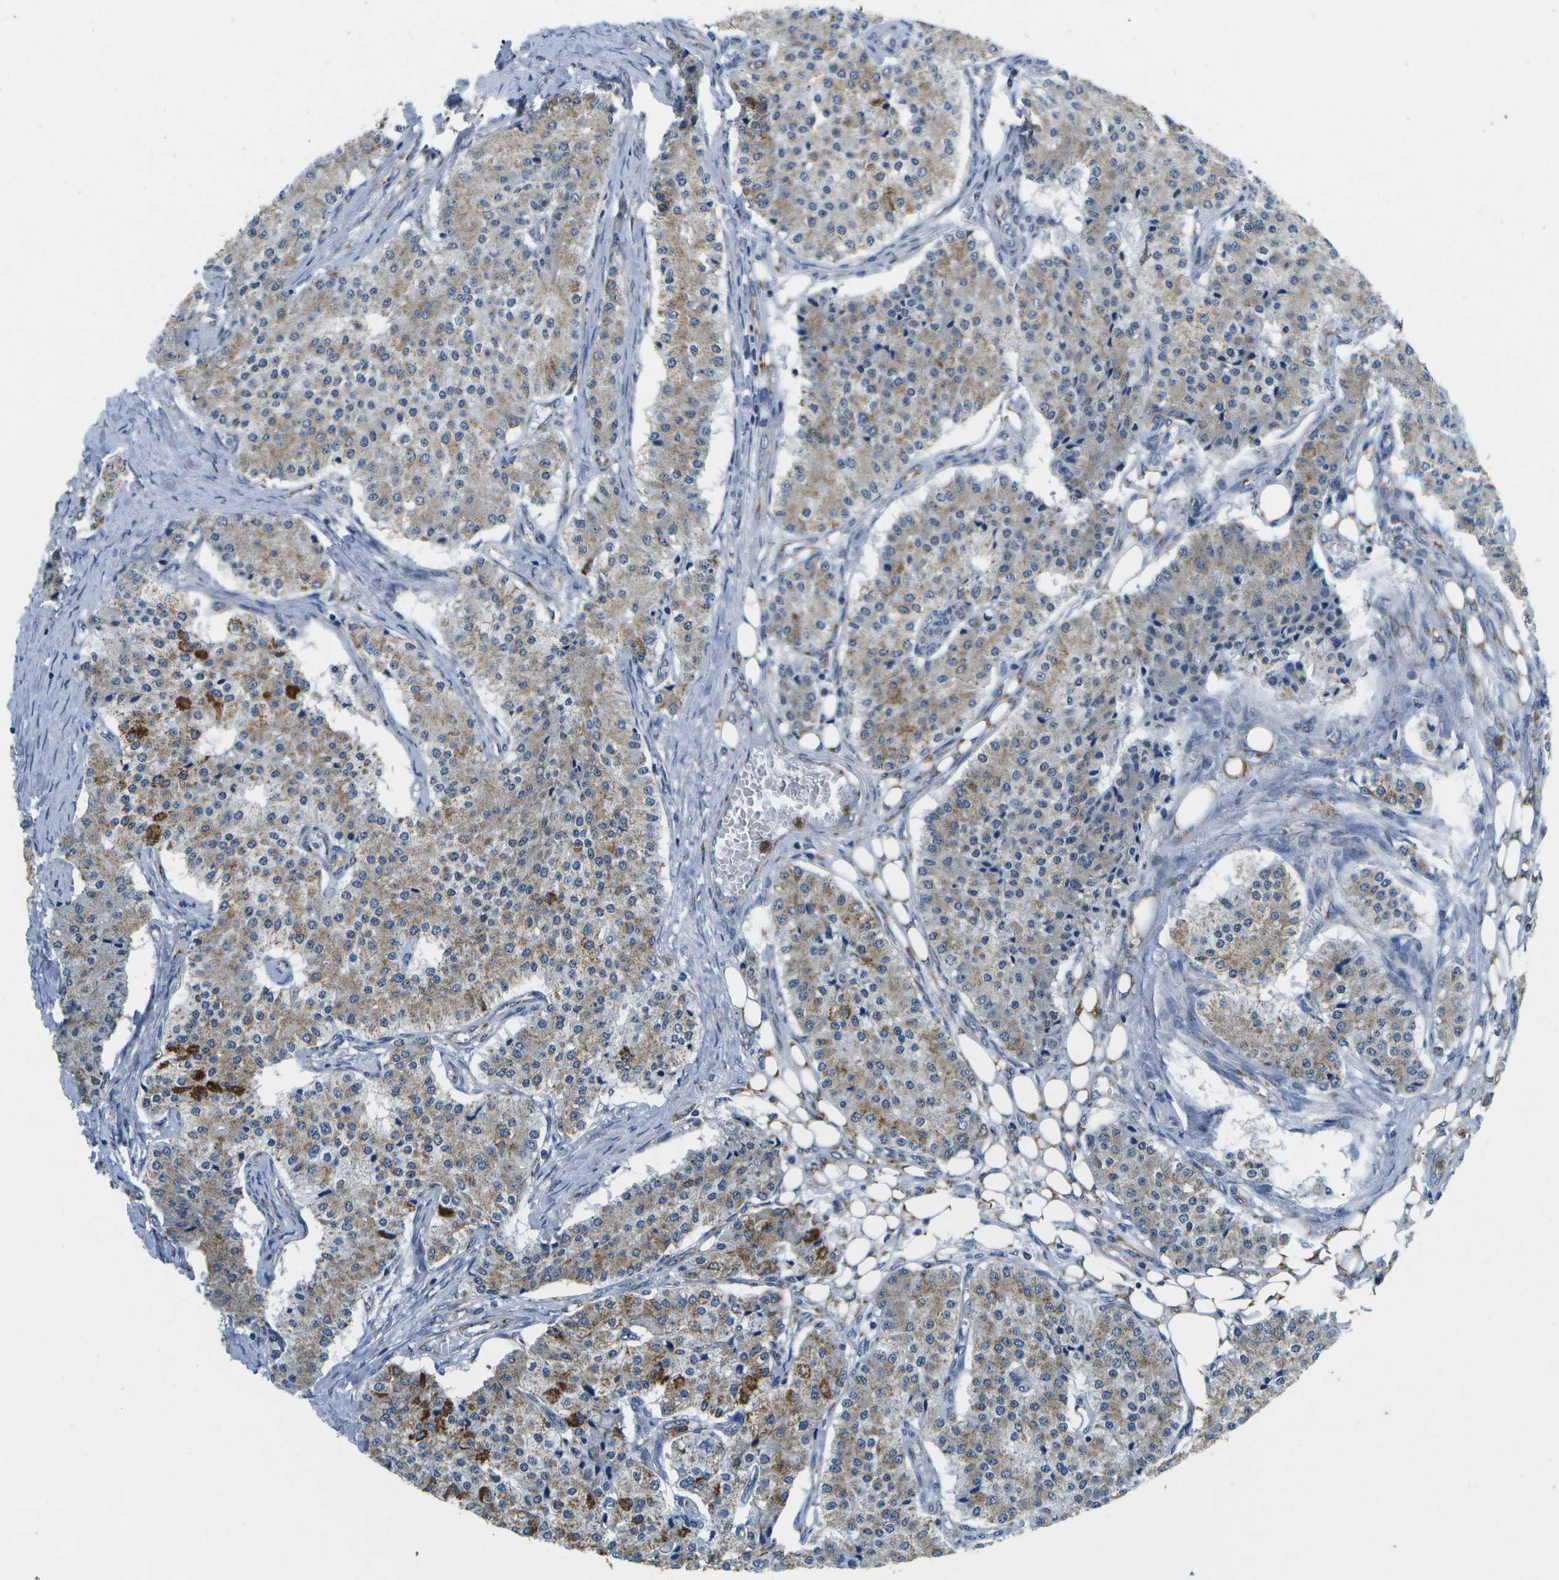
{"staining": {"intensity": "weak", "quantity": "25%-75%", "location": "cytoplasmic/membranous"}, "tissue": "carcinoid", "cell_type": "Tumor cells", "image_type": "cancer", "snomed": [{"axis": "morphology", "description": "Carcinoid, malignant, NOS"}, {"axis": "topography", "description": "Colon"}], "caption": "Immunohistochemistry (IHC) of carcinoid exhibits low levels of weak cytoplasmic/membranous expression in approximately 25%-75% of tumor cells. Immunohistochemistry stains the protein of interest in brown and the nuclei are stained blue.", "gene": "GALNT15", "patient": {"sex": "female", "age": 52}}